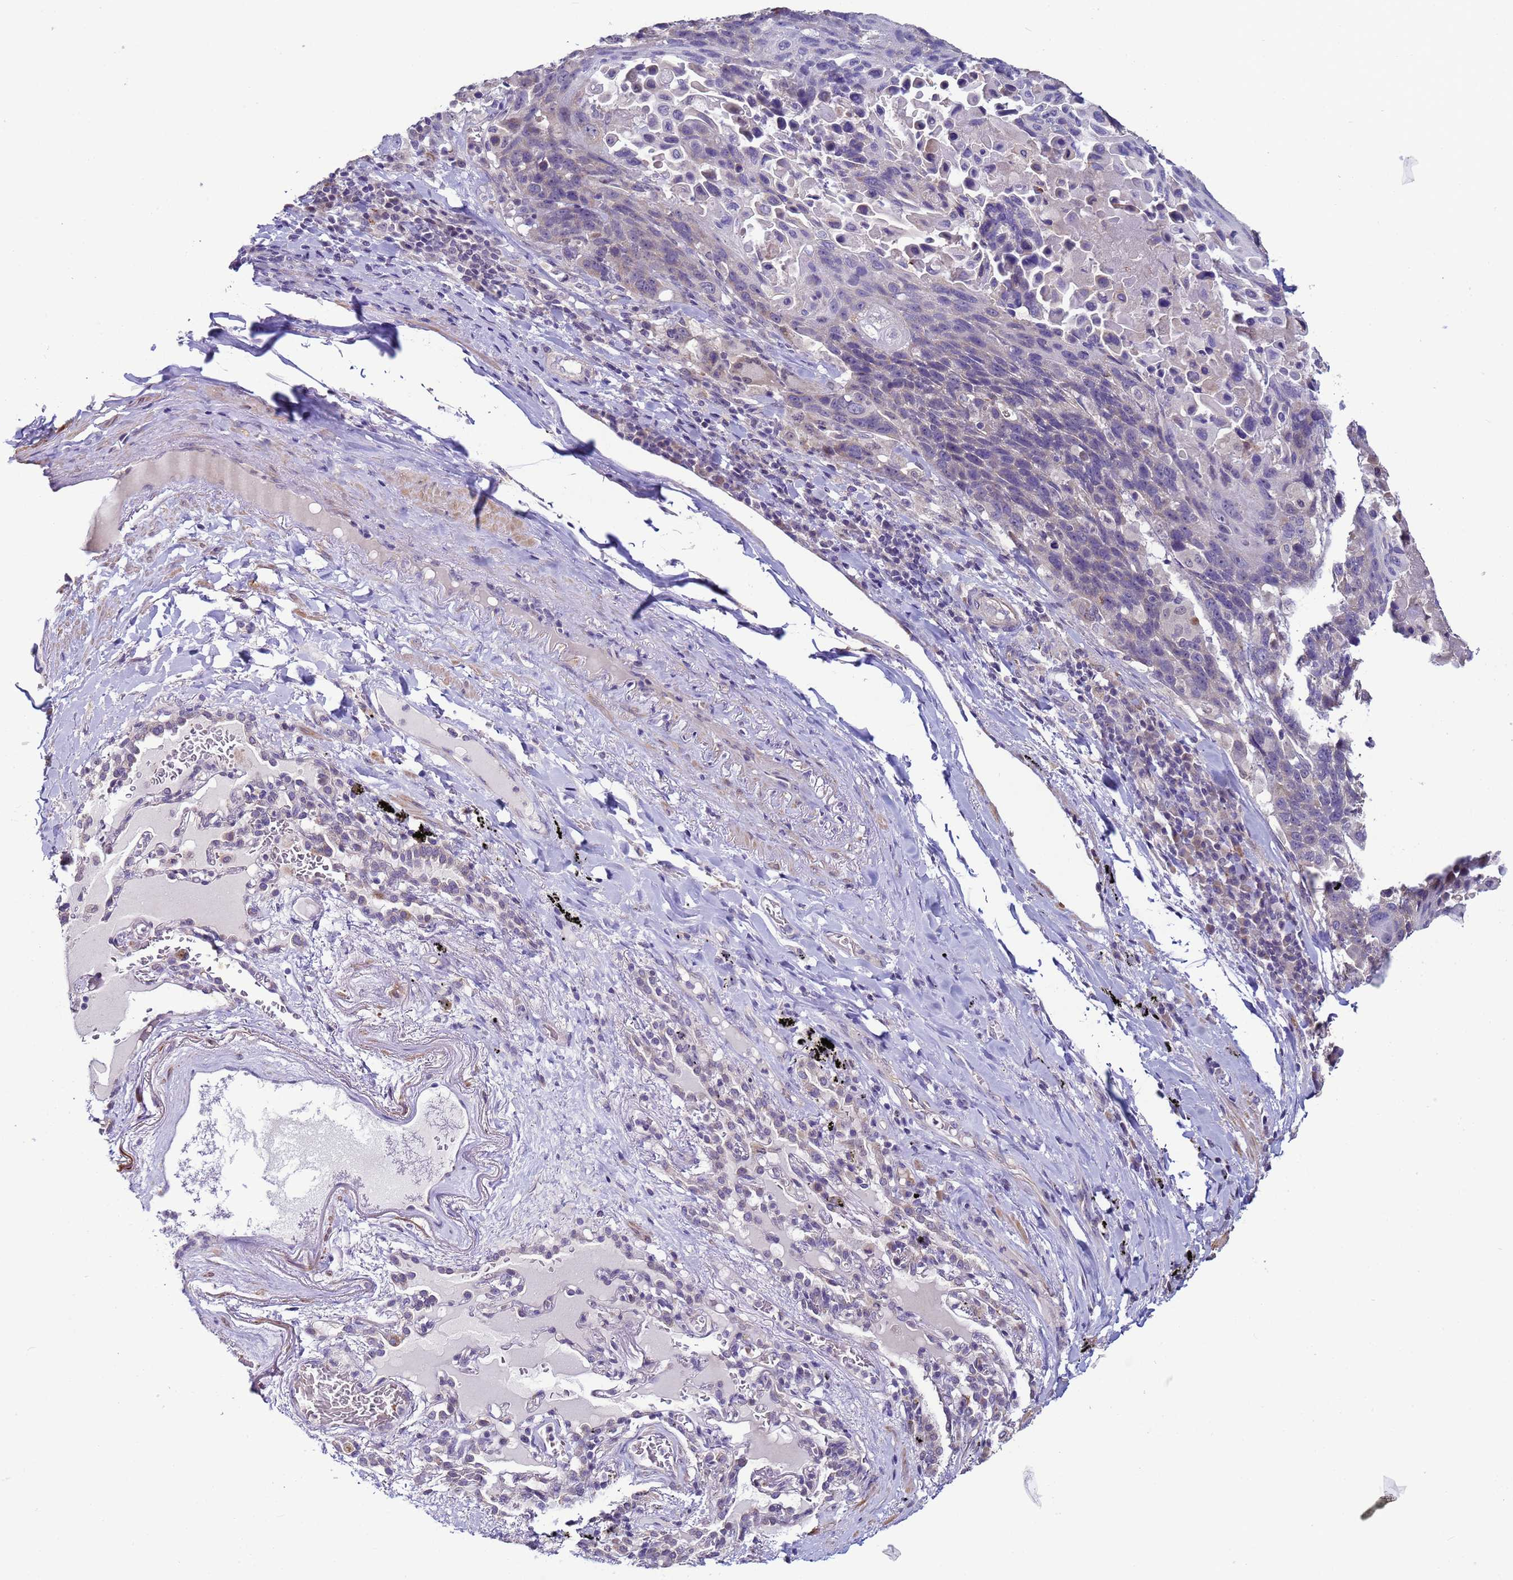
{"staining": {"intensity": "negative", "quantity": "none", "location": "none"}, "tissue": "lung cancer", "cell_type": "Tumor cells", "image_type": "cancer", "snomed": [{"axis": "morphology", "description": "Squamous cell carcinoma, NOS"}, {"axis": "topography", "description": "Lung"}], "caption": "Micrograph shows no significant protein staining in tumor cells of lung cancer.", "gene": "CLHC1", "patient": {"sex": "male", "age": 66}}